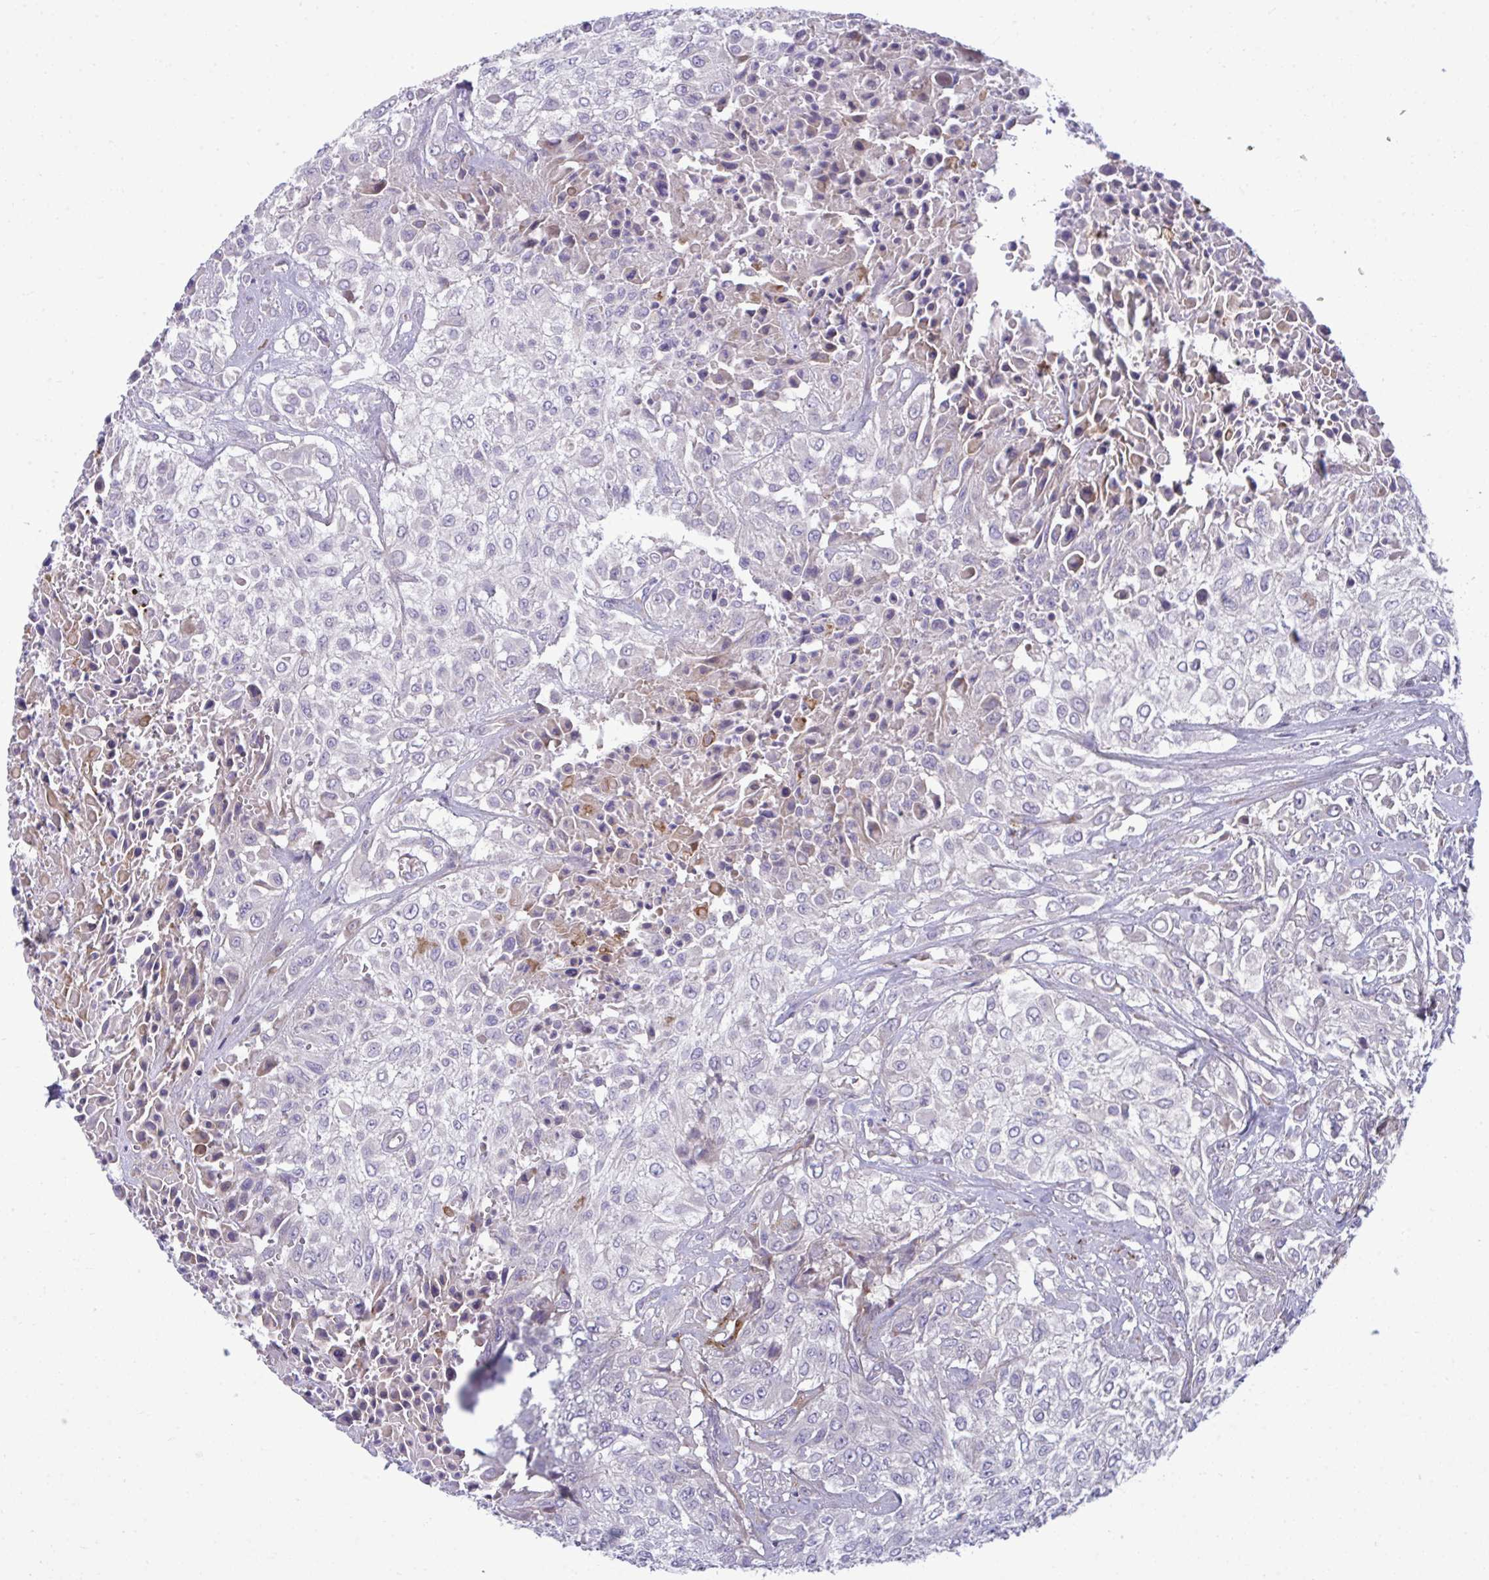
{"staining": {"intensity": "negative", "quantity": "none", "location": "none"}, "tissue": "urothelial cancer", "cell_type": "Tumor cells", "image_type": "cancer", "snomed": [{"axis": "morphology", "description": "Urothelial carcinoma, High grade"}, {"axis": "topography", "description": "Urinary bladder"}], "caption": "Immunohistochemistry of human urothelial cancer displays no staining in tumor cells. (DAB immunohistochemistry with hematoxylin counter stain).", "gene": "PIGZ", "patient": {"sex": "male", "age": 57}}